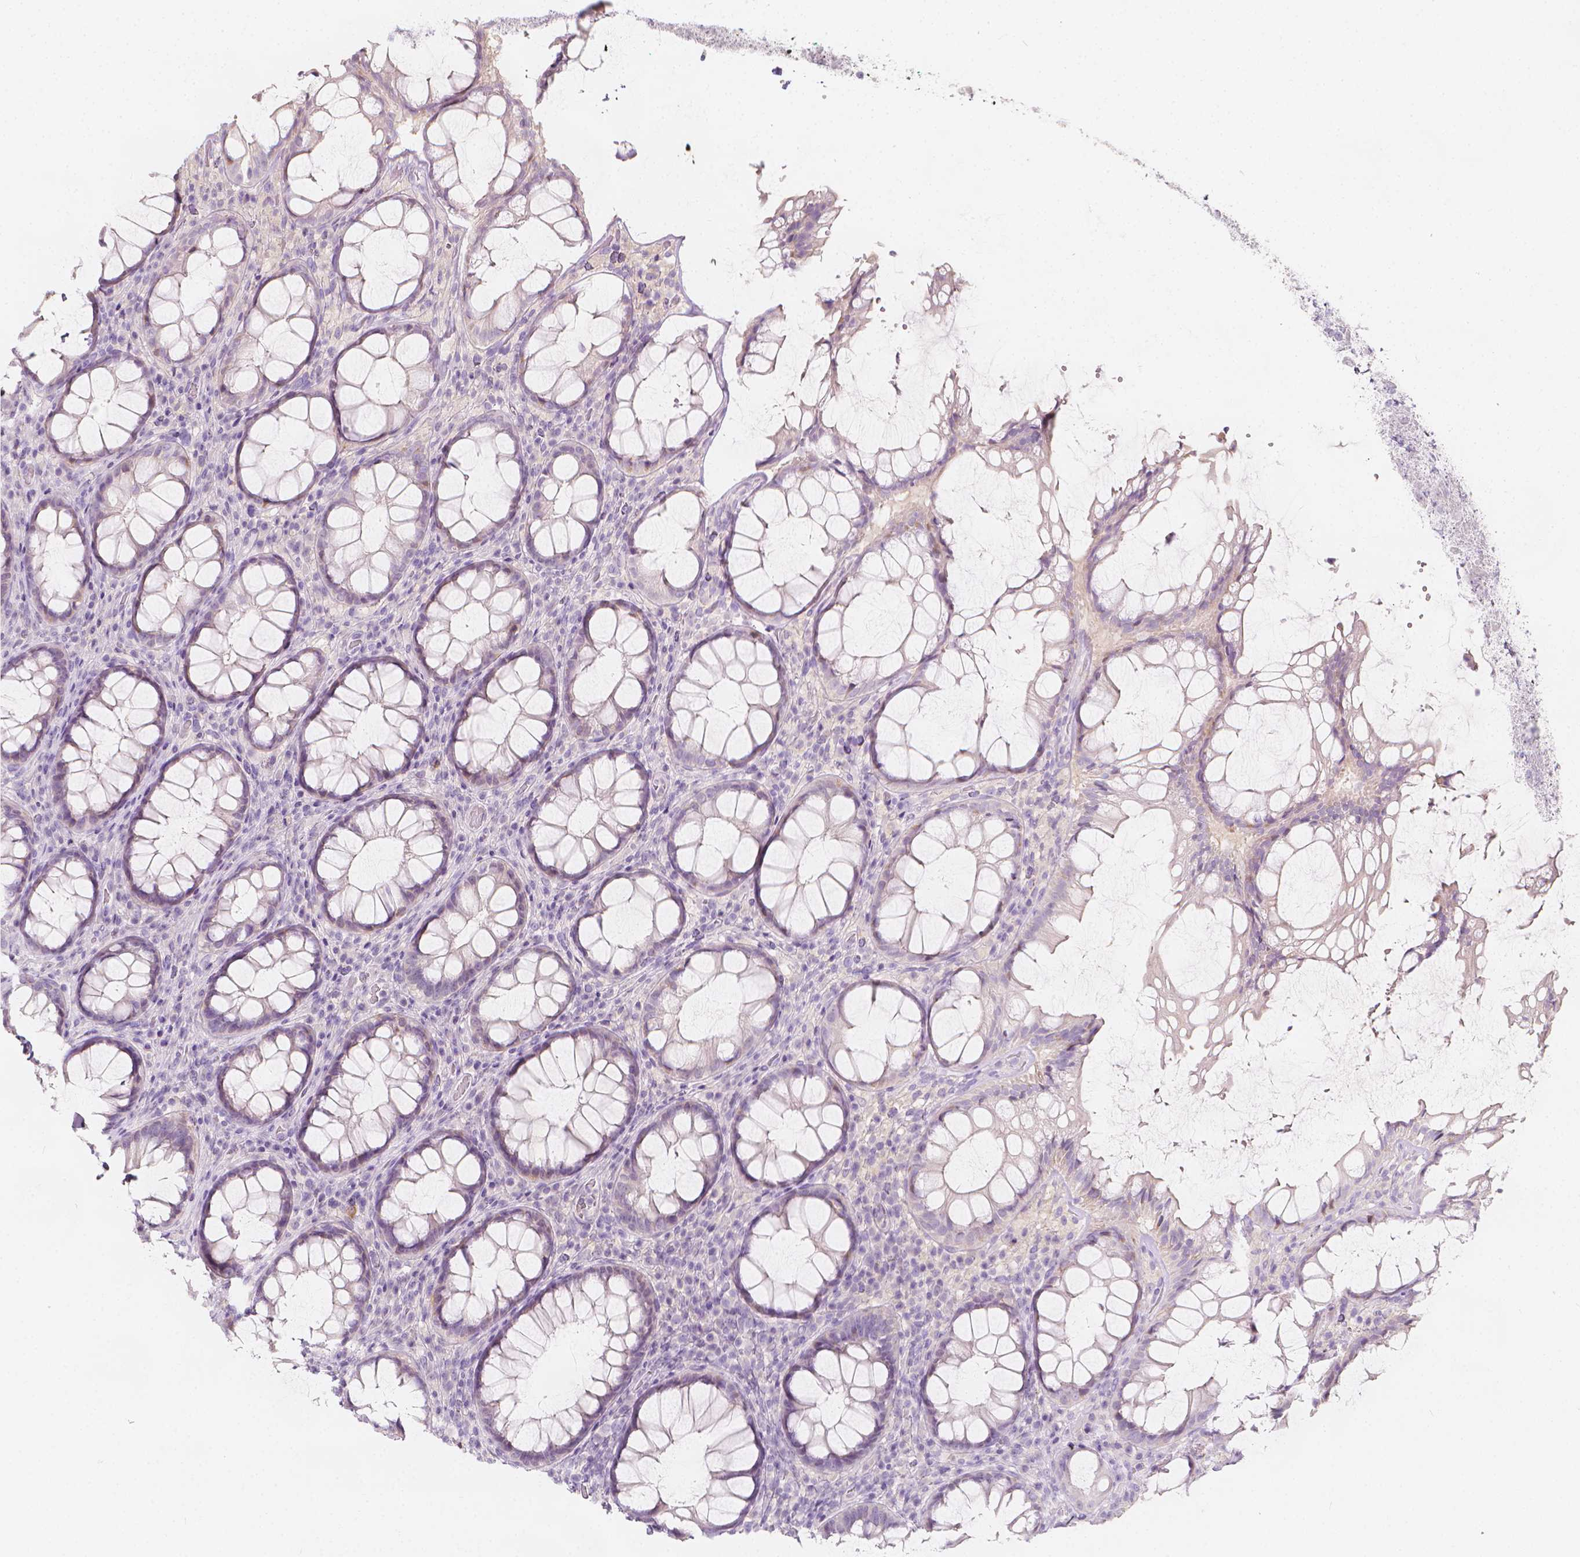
{"staining": {"intensity": "weak", "quantity": "<25%", "location": "cytoplasmic/membranous"}, "tissue": "rectum", "cell_type": "Glandular cells", "image_type": "normal", "snomed": [{"axis": "morphology", "description": "Normal tissue, NOS"}, {"axis": "topography", "description": "Rectum"}], "caption": "Glandular cells are negative for brown protein staining in unremarkable rectum. (Brightfield microscopy of DAB immunohistochemistry at high magnification).", "gene": "RBFOX1", "patient": {"sex": "male", "age": 72}}